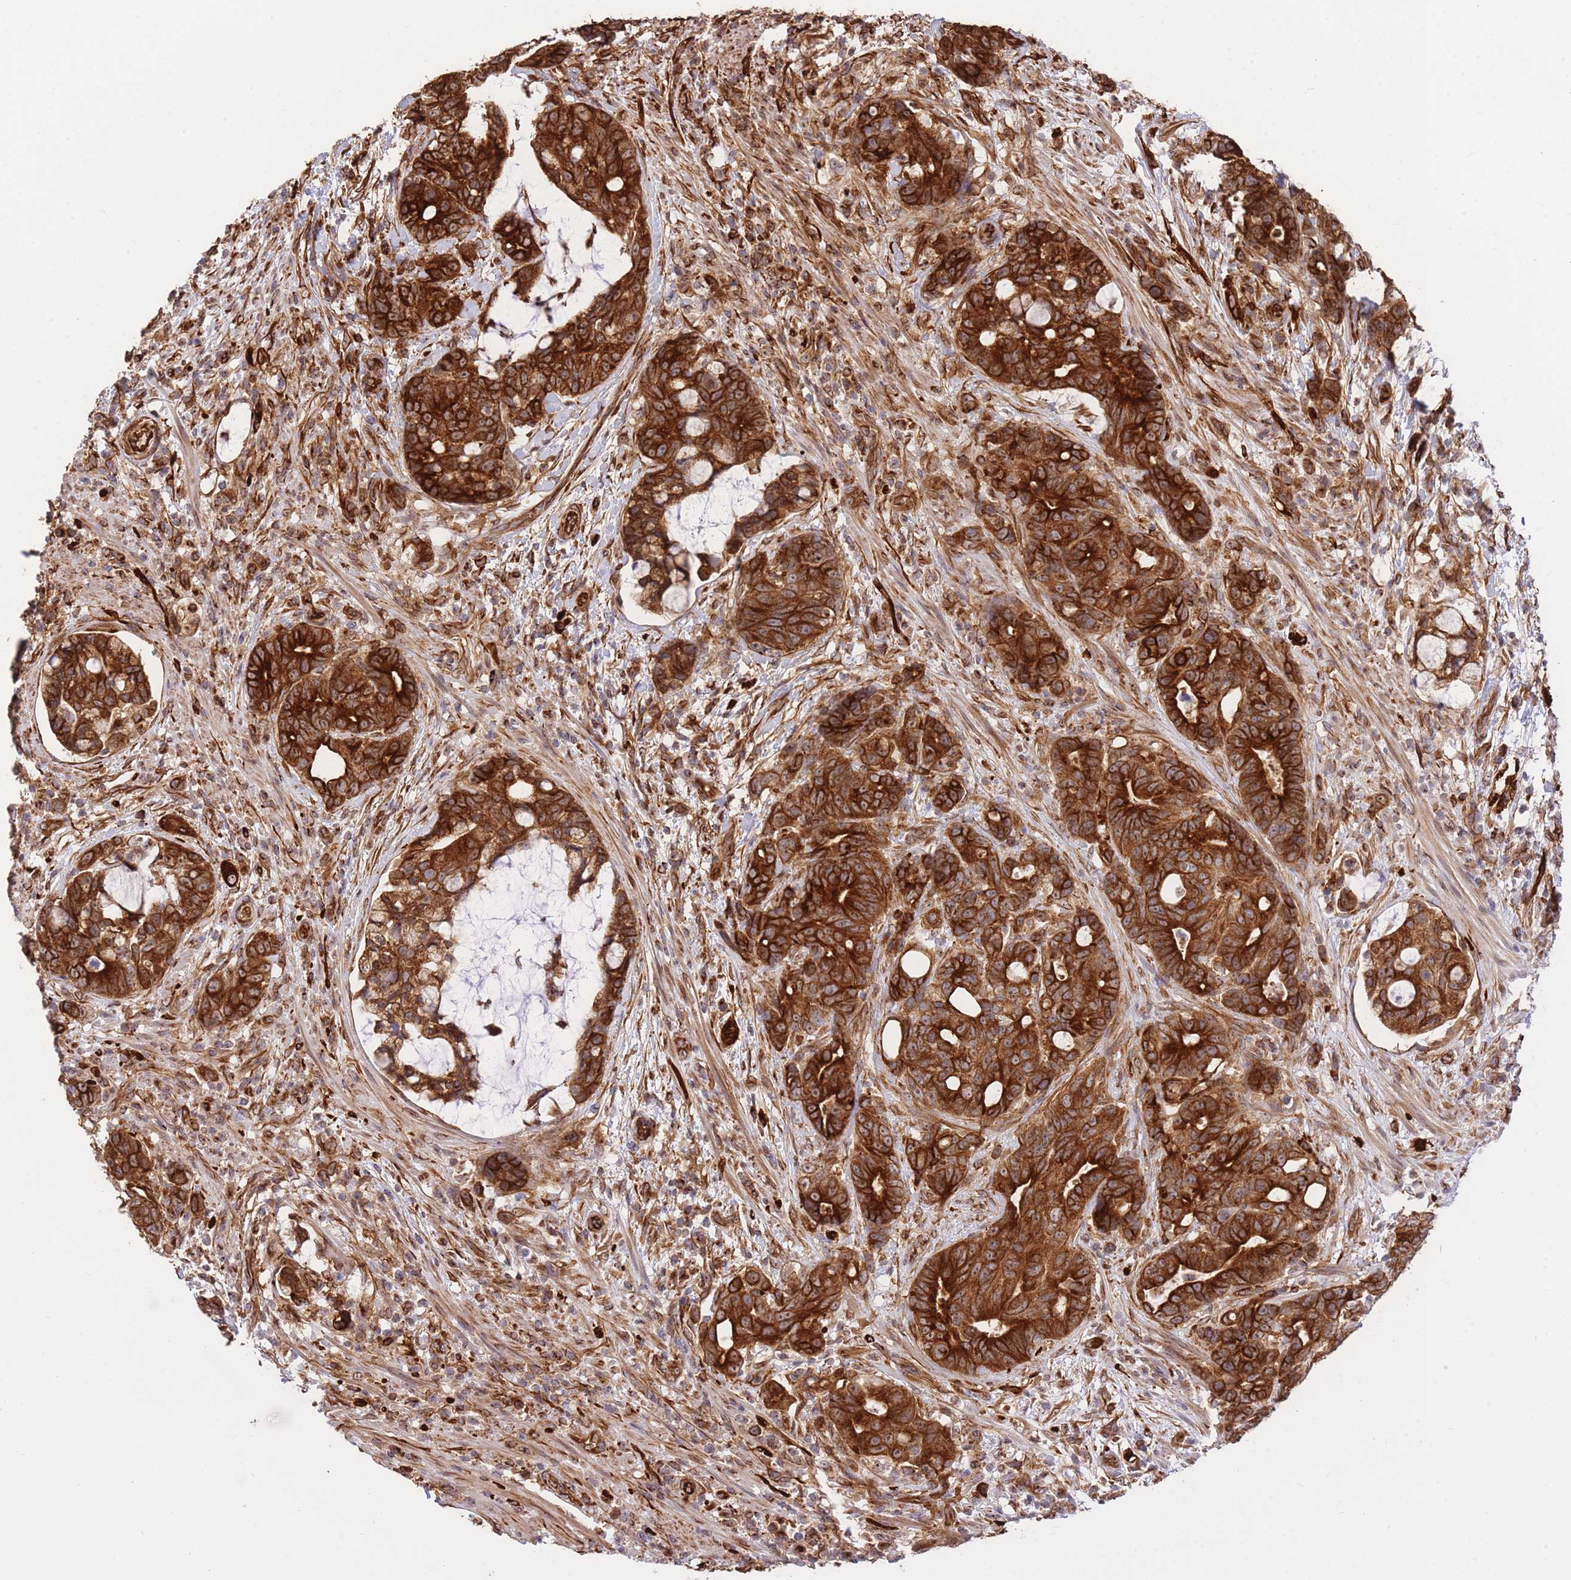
{"staining": {"intensity": "strong", "quantity": ">75%", "location": "cytoplasmic/membranous"}, "tissue": "colorectal cancer", "cell_type": "Tumor cells", "image_type": "cancer", "snomed": [{"axis": "morphology", "description": "Adenocarcinoma, NOS"}, {"axis": "topography", "description": "Colon"}], "caption": "A high-resolution micrograph shows immunohistochemistry (IHC) staining of colorectal cancer, which shows strong cytoplasmic/membranous expression in about >75% of tumor cells. The staining is performed using DAB (3,3'-diaminobenzidine) brown chromogen to label protein expression. The nuclei are counter-stained blue using hematoxylin.", "gene": "EXOSC8", "patient": {"sex": "female", "age": 82}}